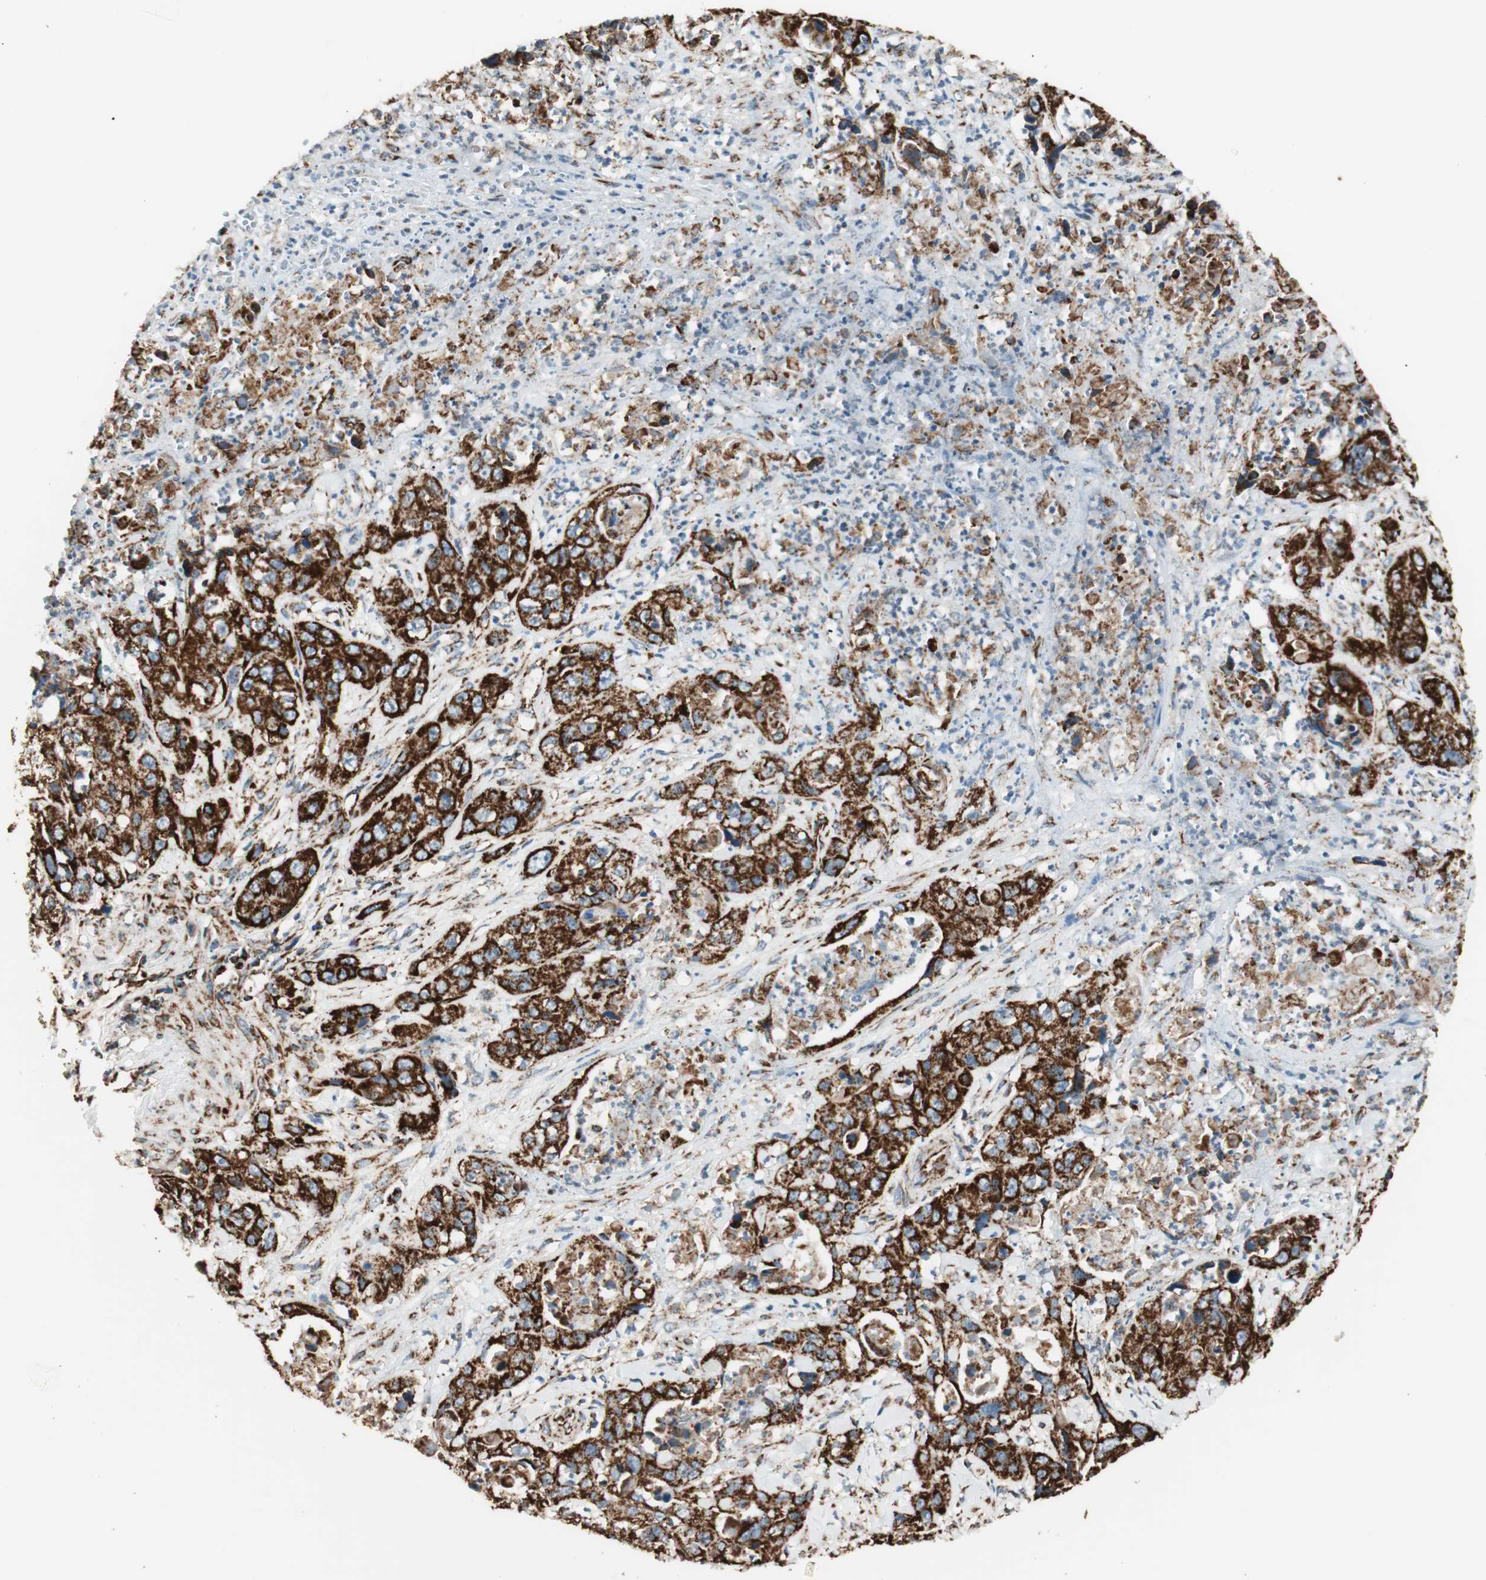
{"staining": {"intensity": "strong", "quantity": ">75%", "location": "cytoplasmic/membranous"}, "tissue": "liver cancer", "cell_type": "Tumor cells", "image_type": "cancer", "snomed": [{"axis": "morphology", "description": "Cholangiocarcinoma"}, {"axis": "topography", "description": "Liver"}], "caption": "Immunohistochemistry (DAB) staining of human liver cancer reveals strong cytoplasmic/membranous protein staining in about >75% of tumor cells.", "gene": "TOMM22", "patient": {"sex": "female", "age": 61}}